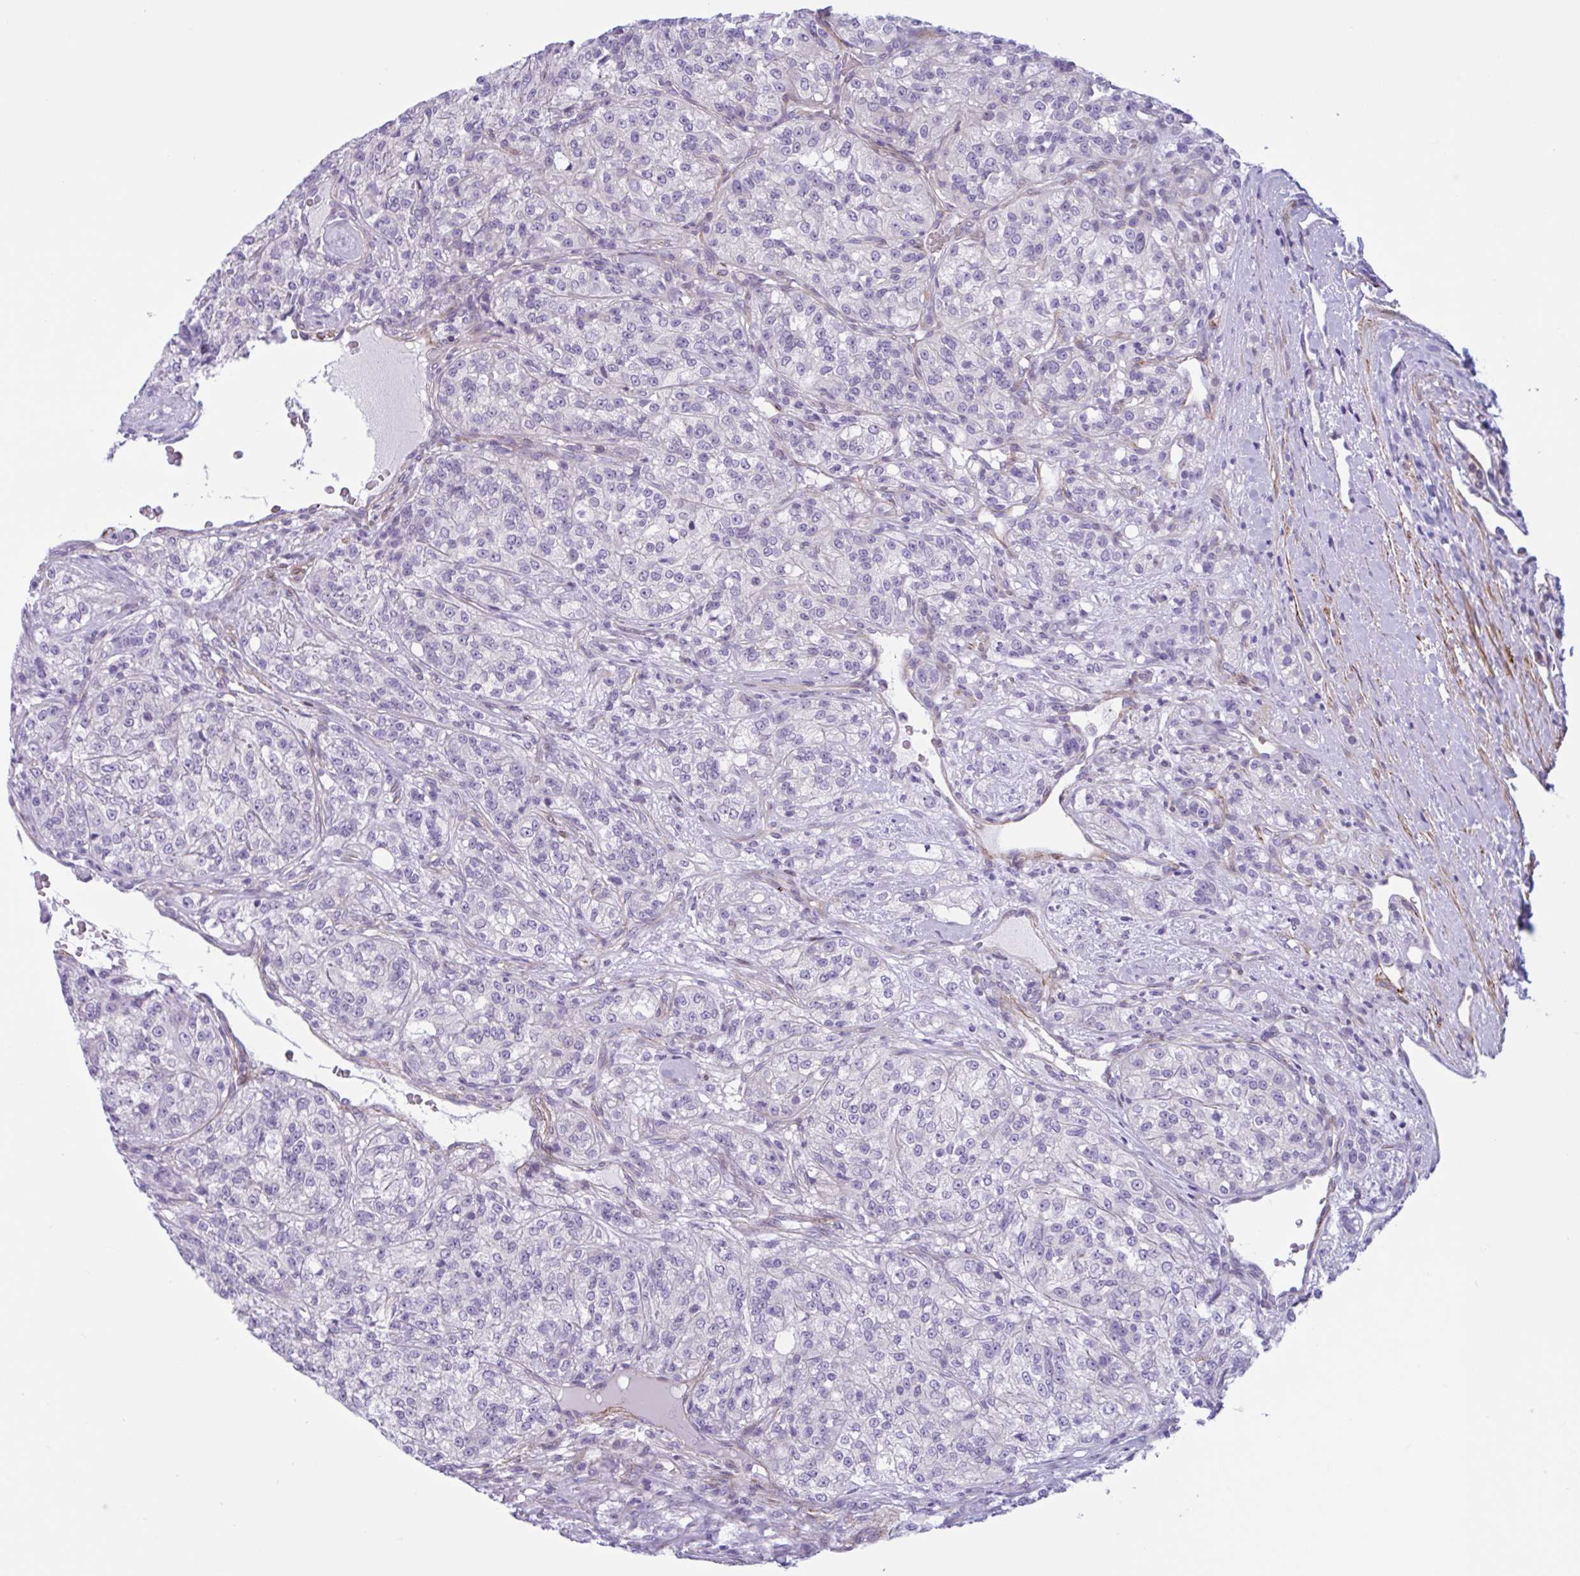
{"staining": {"intensity": "negative", "quantity": "none", "location": "none"}, "tissue": "renal cancer", "cell_type": "Tumor cells", "image_type": "cancer", "snomed": [{"axis": "morphology", "description": "Adenocarcinoma, NOS"}, {"axis": "topography", "description": "Kidney"}], "caption": "Immunohistochemistry (IHC) image of renal adenocarcinoma stained for a protein (brown), which reveals no expression in tumor cells.", "gene": "AHCYL2", "patient": {"sex": "female", "age": 63}}